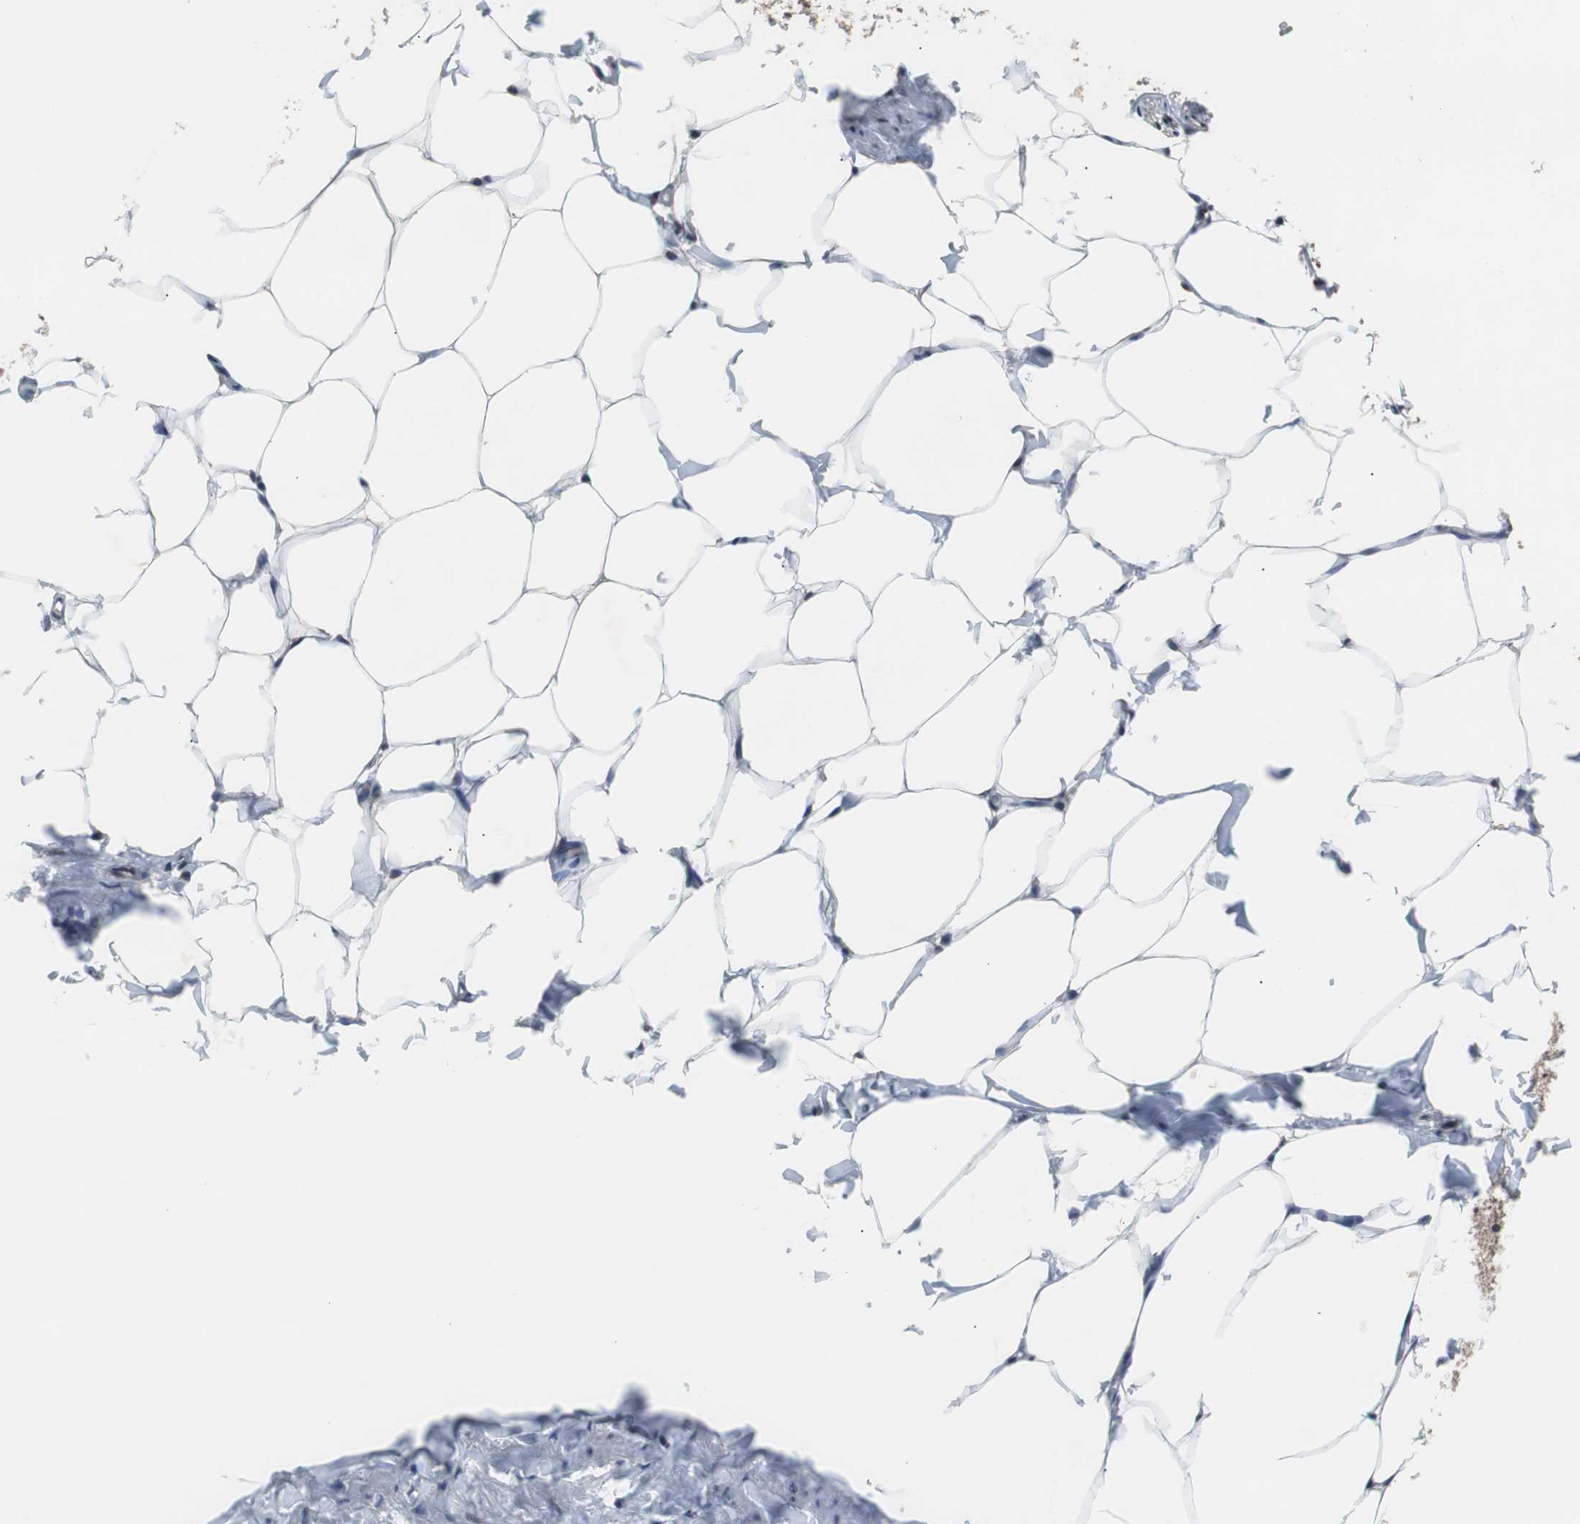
{"staining": {"intensity": "moderate", "quantity": ">75%", "location": "nuclear"}, "tissue": "adipose tissue", "cell_type": "Adipocytes", "image_type": "normal", "snomed": [{"axis": "morphology", "description": "Normal tissue, NOS"}, {"axis": "topography", "description": "Vascular tissue"}], "caption": "The photomicrograph reveals staining of normal adipose tissue, revealing moderate nuclear protein positivity (brown color) within adipocytes. Immunohistochemistry stains the protein in brown and the nuclei are stained blue.", "gene": "GTF2F2", "patient": {"sex": "male", "age": 41}}